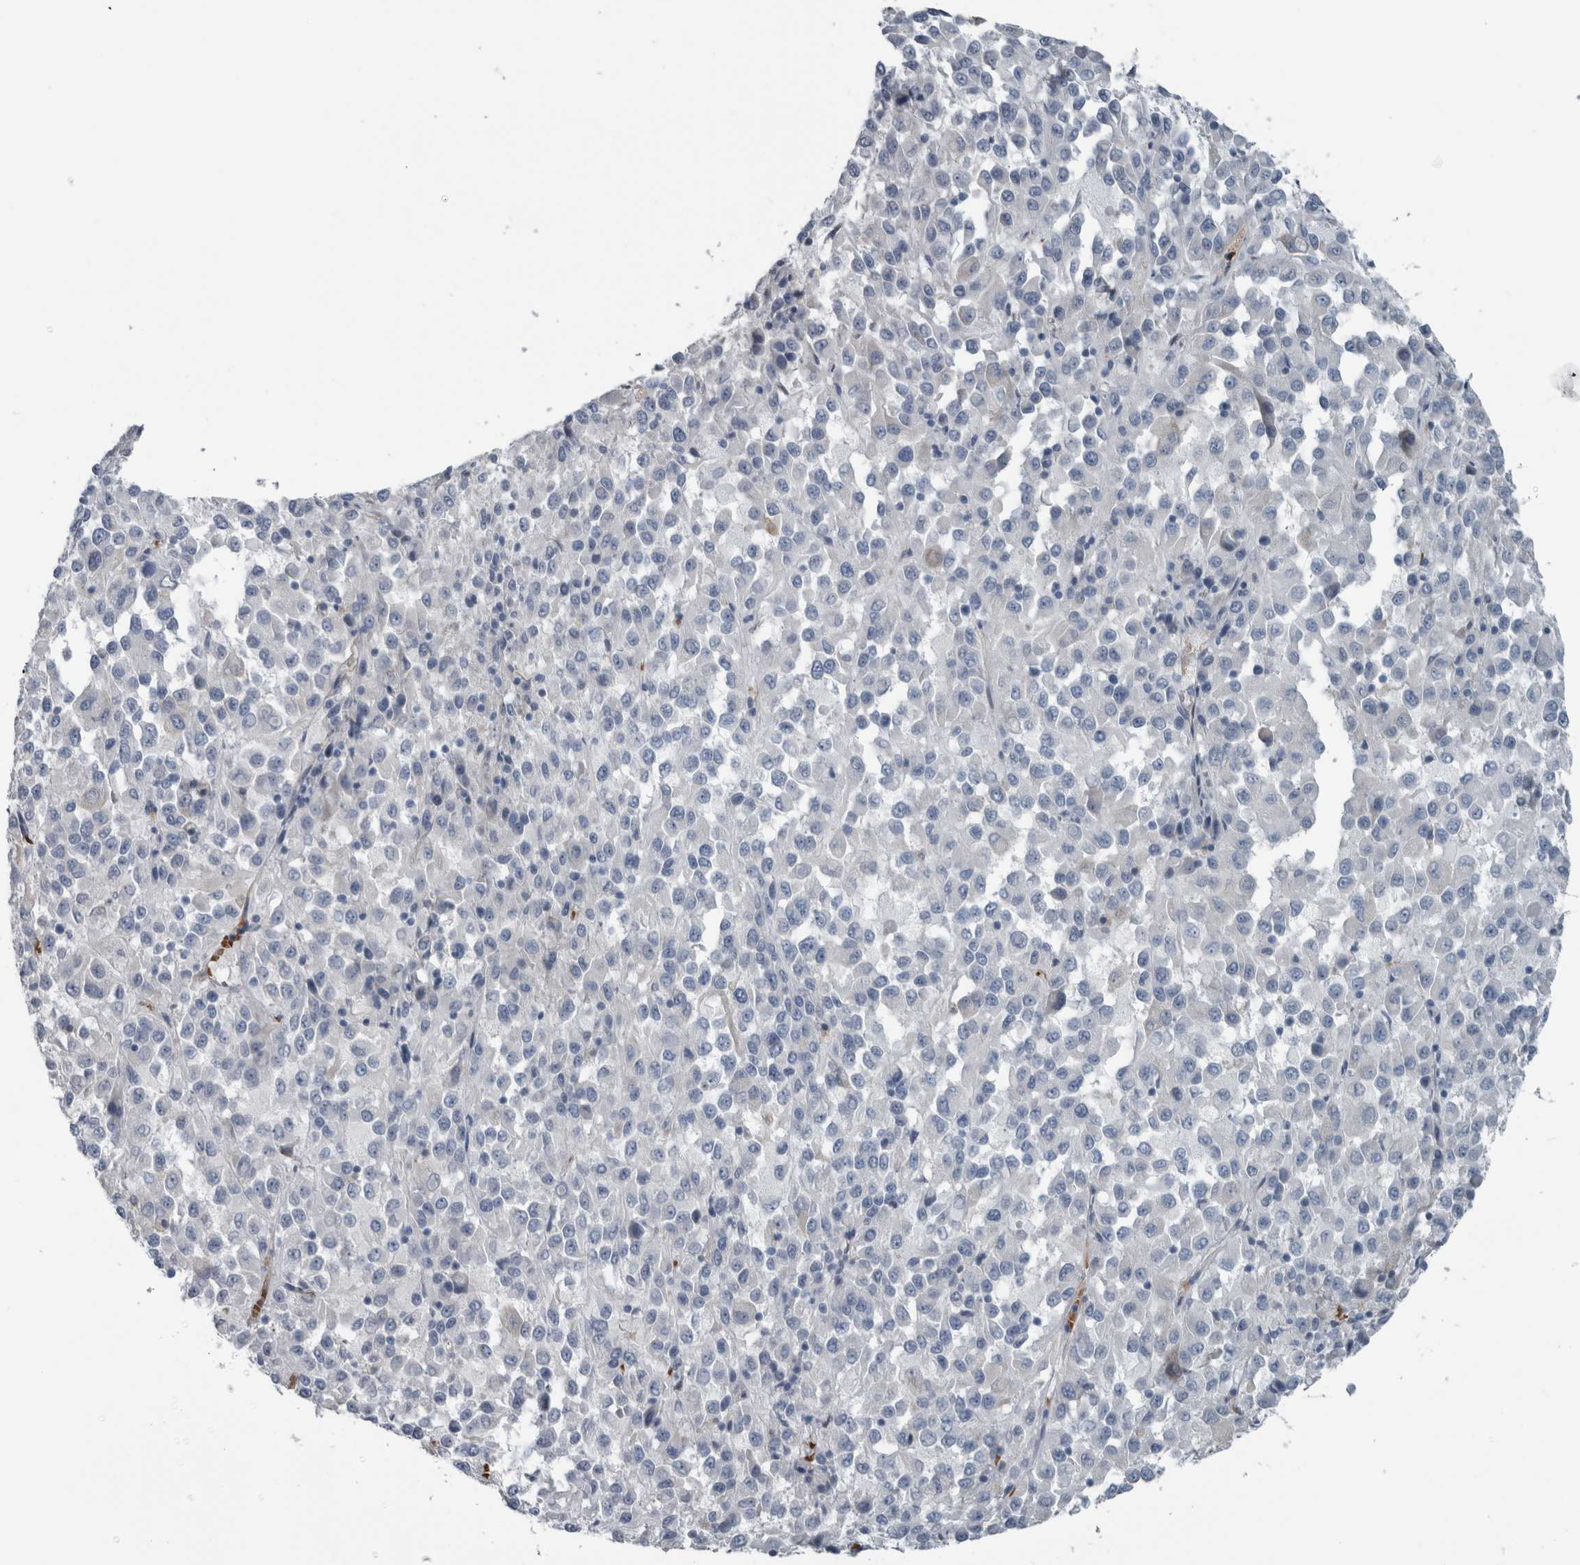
{"staining": {"intensity": "negative", "quantity": "none", "location": "none"}, "tissue": "melanoma", "cell_type": "Tumor cells", "image_type": "cancer", "snomed": [{"axis": "morphology", "description": "Malignant melanoma, Metastatic site"}, {"axis": "topography", "description": "Lung"}], "caption": "Image shows no significant protein positivity in tumor cells of melanoma.", "gene": "SH3GL2", "patient": {"sex": "male", "age": 64}}